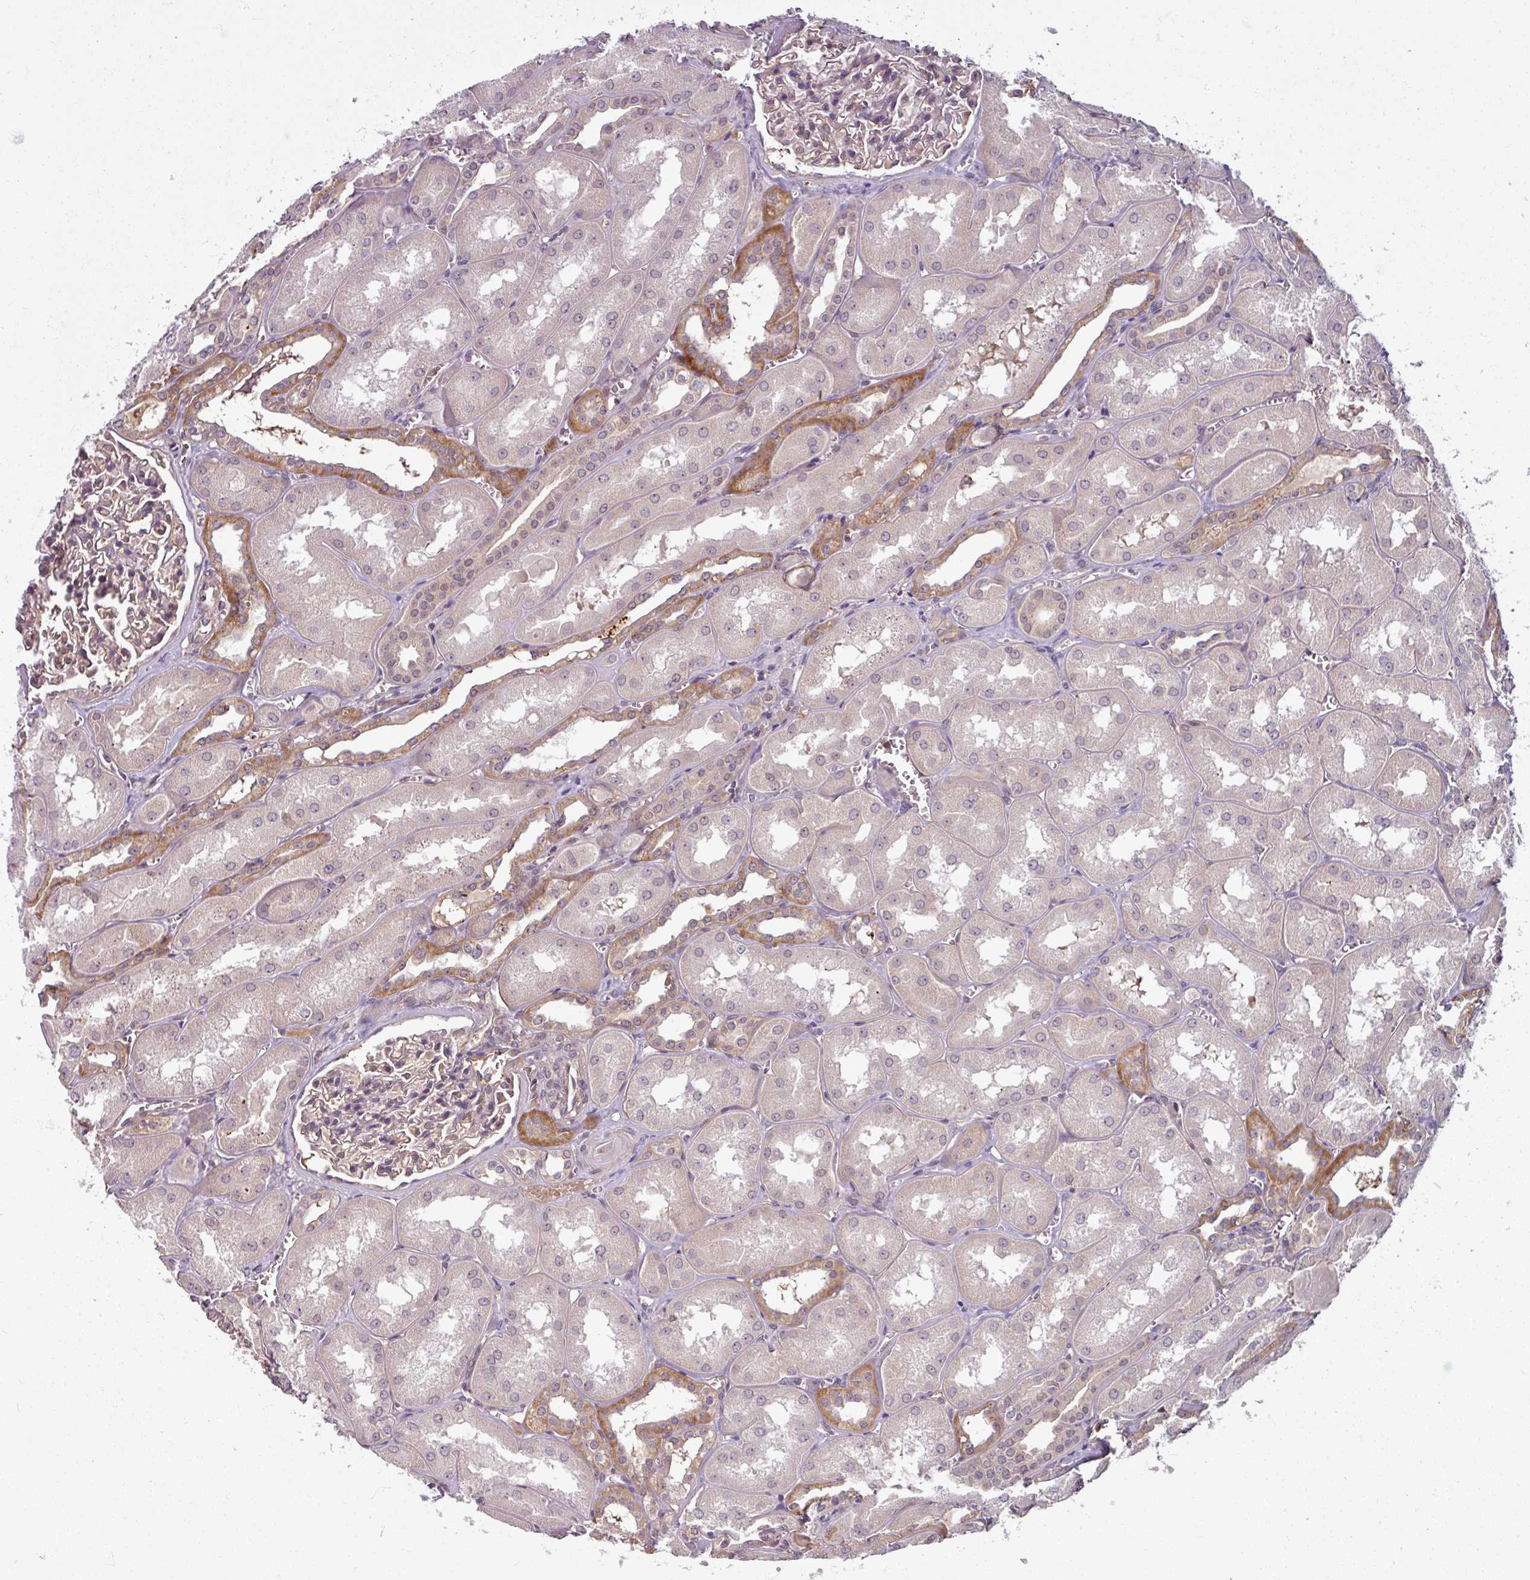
{"staining": {"intensity": "moderate", "quantity": "<25%", "location": "cytoplasmic/membranous"}, "tissue": "kidney", "cell_type": "Cells in glomeruli", "image_type": "normal", "snomed": [{"axis": "morphology", "description": "Normal tissue, NOS"}, {"axis": "topography", "description": "Kidney"}], "caption": "This is an image of immunohistochemistry (IHC) staining of unremarkable kidney, which shows moderate expression in the cytoplasmic/membranous of cells in glomeruli.", "gene": "TUSC3", "patient": {"sex": "male", "age": 61}}